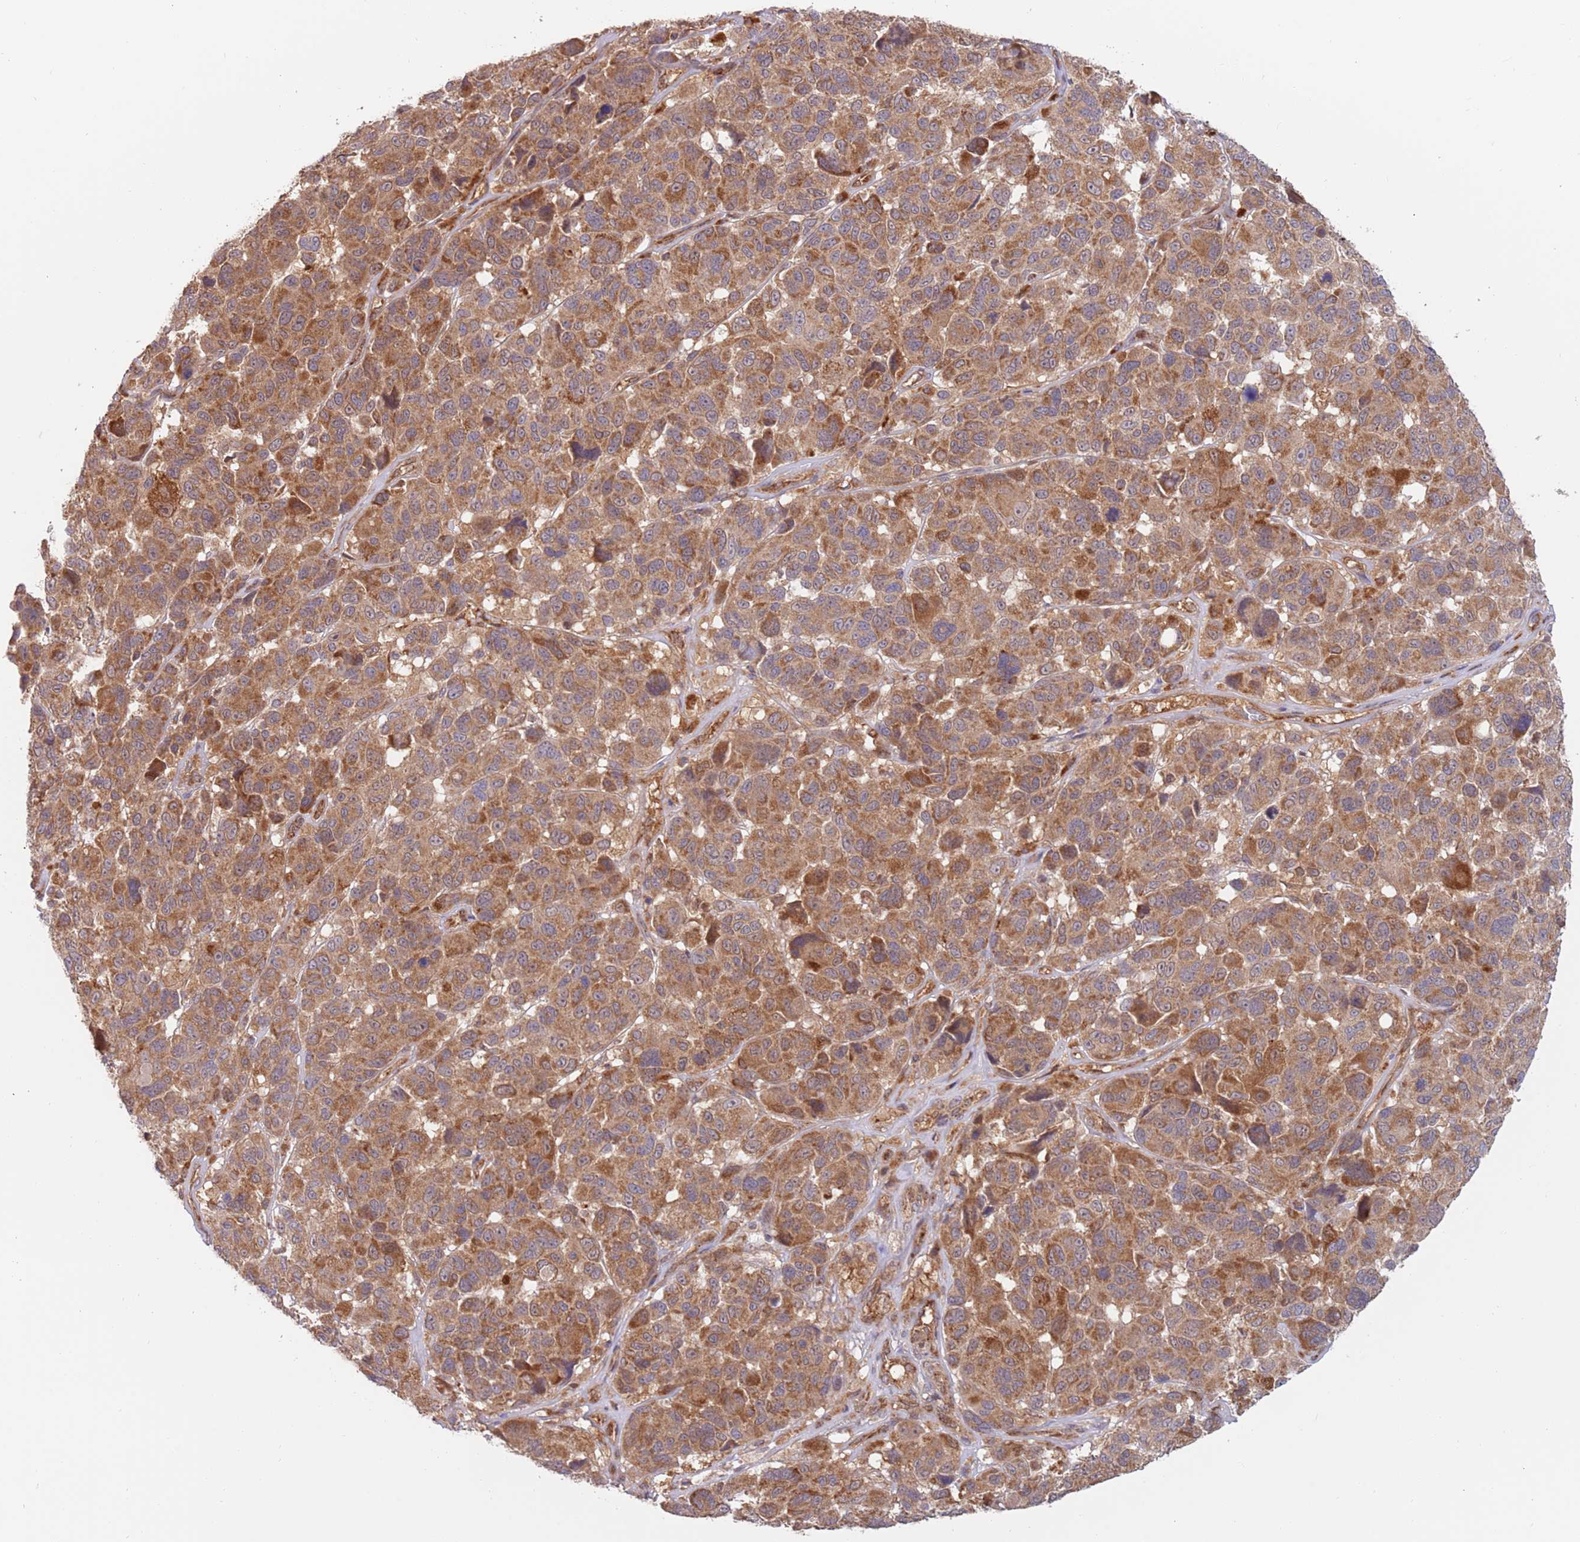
{"staining": {"intensity": "moderate", "quantity": ">75%", "location": "cytoplasmic/membranous"}, "tissue": "melanoma", "cell_type": "Tumor cells", "image_type": "cancer", "snomed": [{"axis": "morphology", "description": "Malignant melanoma, NOS"}, {"axis": "topography", "description": "Skin"}], "caption": "Moderate cytoplasmic/membranous protein expression is seen in approximately >75% of tumor cells in melanoma.", "gene": "GUK1", "patient": {"sex": "female", "age": 66}}